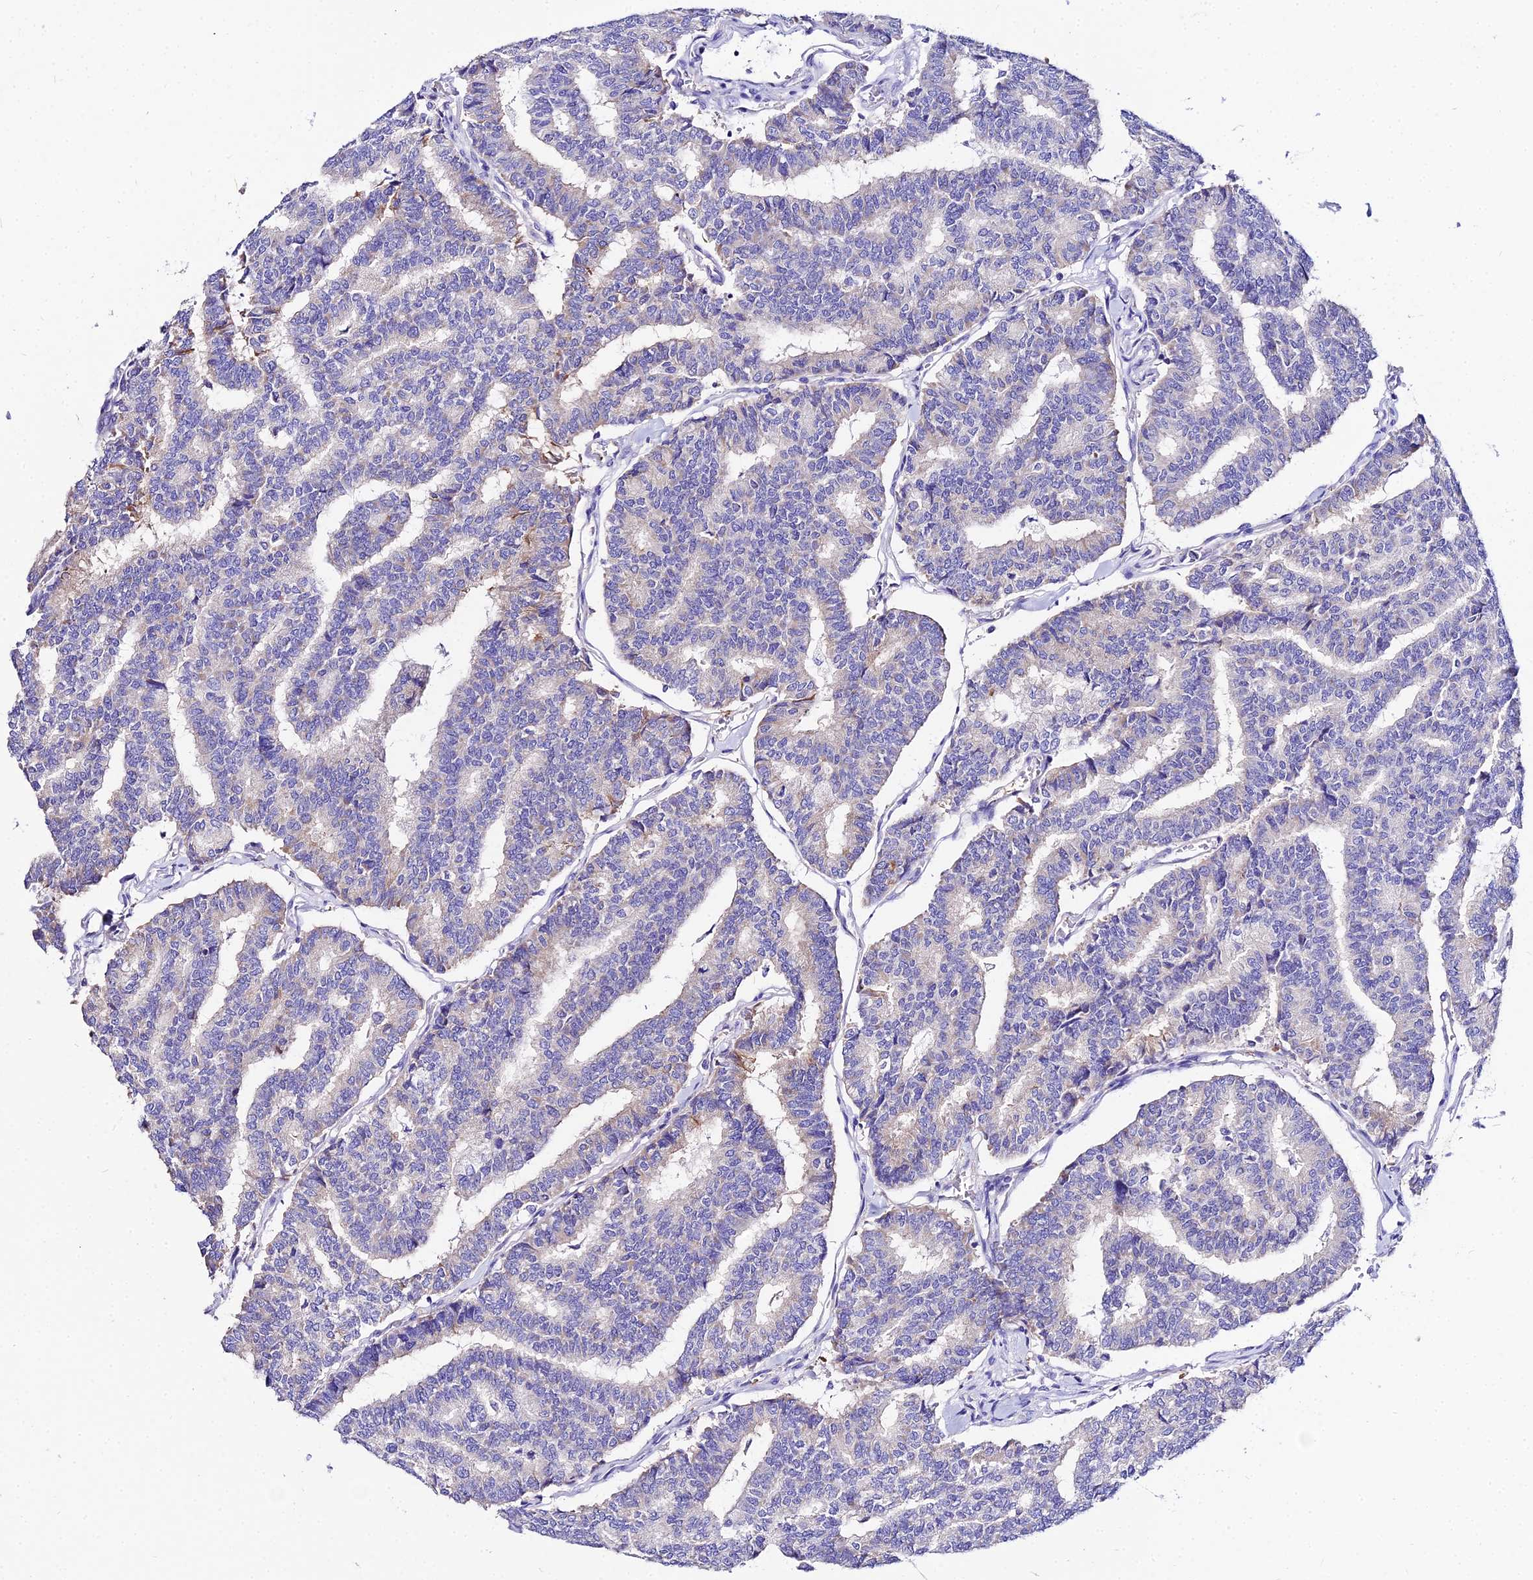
{"staining": {"intensity": "negative", "quantity": "none", "location": "none"}, "tissue": "thyroid cancer", "cell_type": "Tumor cells", "image_type": "cancer", "snomed": [{"axis": "morphology", "description": "Papillary adenocarcinoma, NOS"}, {"axis": "topography", "description": "Thyroid gland"}], "caption": "Immunohistochemistry micrograph of human thyroid cancer stained for a protein (brown), which shows no staining in tumor cells.", "gene": "TUBA3D", "patient": {"sex": "female", "age": 35}}